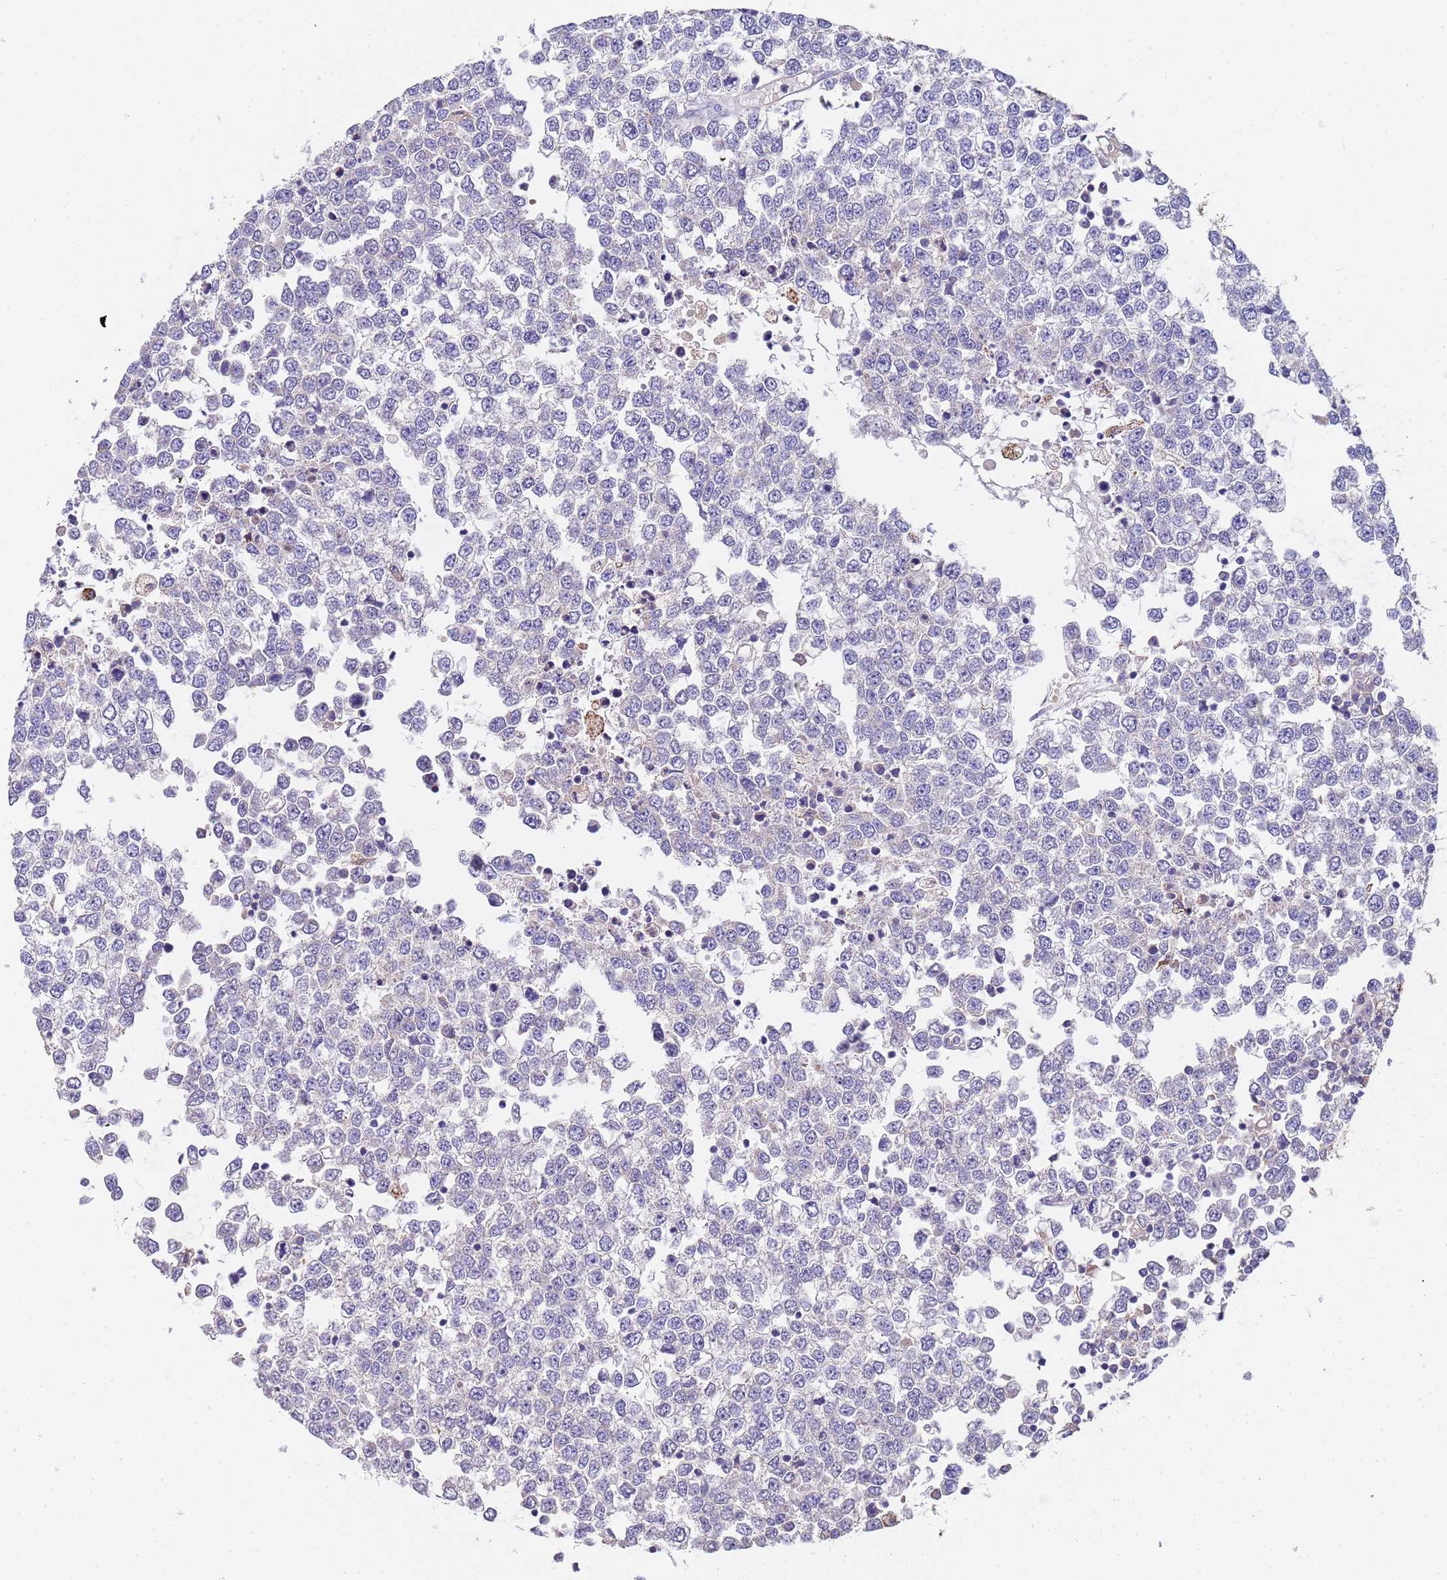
{"staining": {"intensity": "negative", "quantity": "none", "location": "none"}, "tissue": "testis cancer", "cell_type": "Tumor cells", "image_type": "cancer", "snomed": [{"axis": "morphology", "description": "Seminoma, NOS"}, {"axis": "topography", "description": "Testis"}], "caption": "Immunohistochemical staining of human testis cancer exhibits no significant positivity in tumor cells. Brightfield microscopy of immunohistochemistry (IHC) stained with DAB (3,3'-diaminobenzidine) (brown) and hematoxylin (blue), captured at high magnification.", "gene": "SLC24A3", "patient": {"sex": "male", "age": 65}}